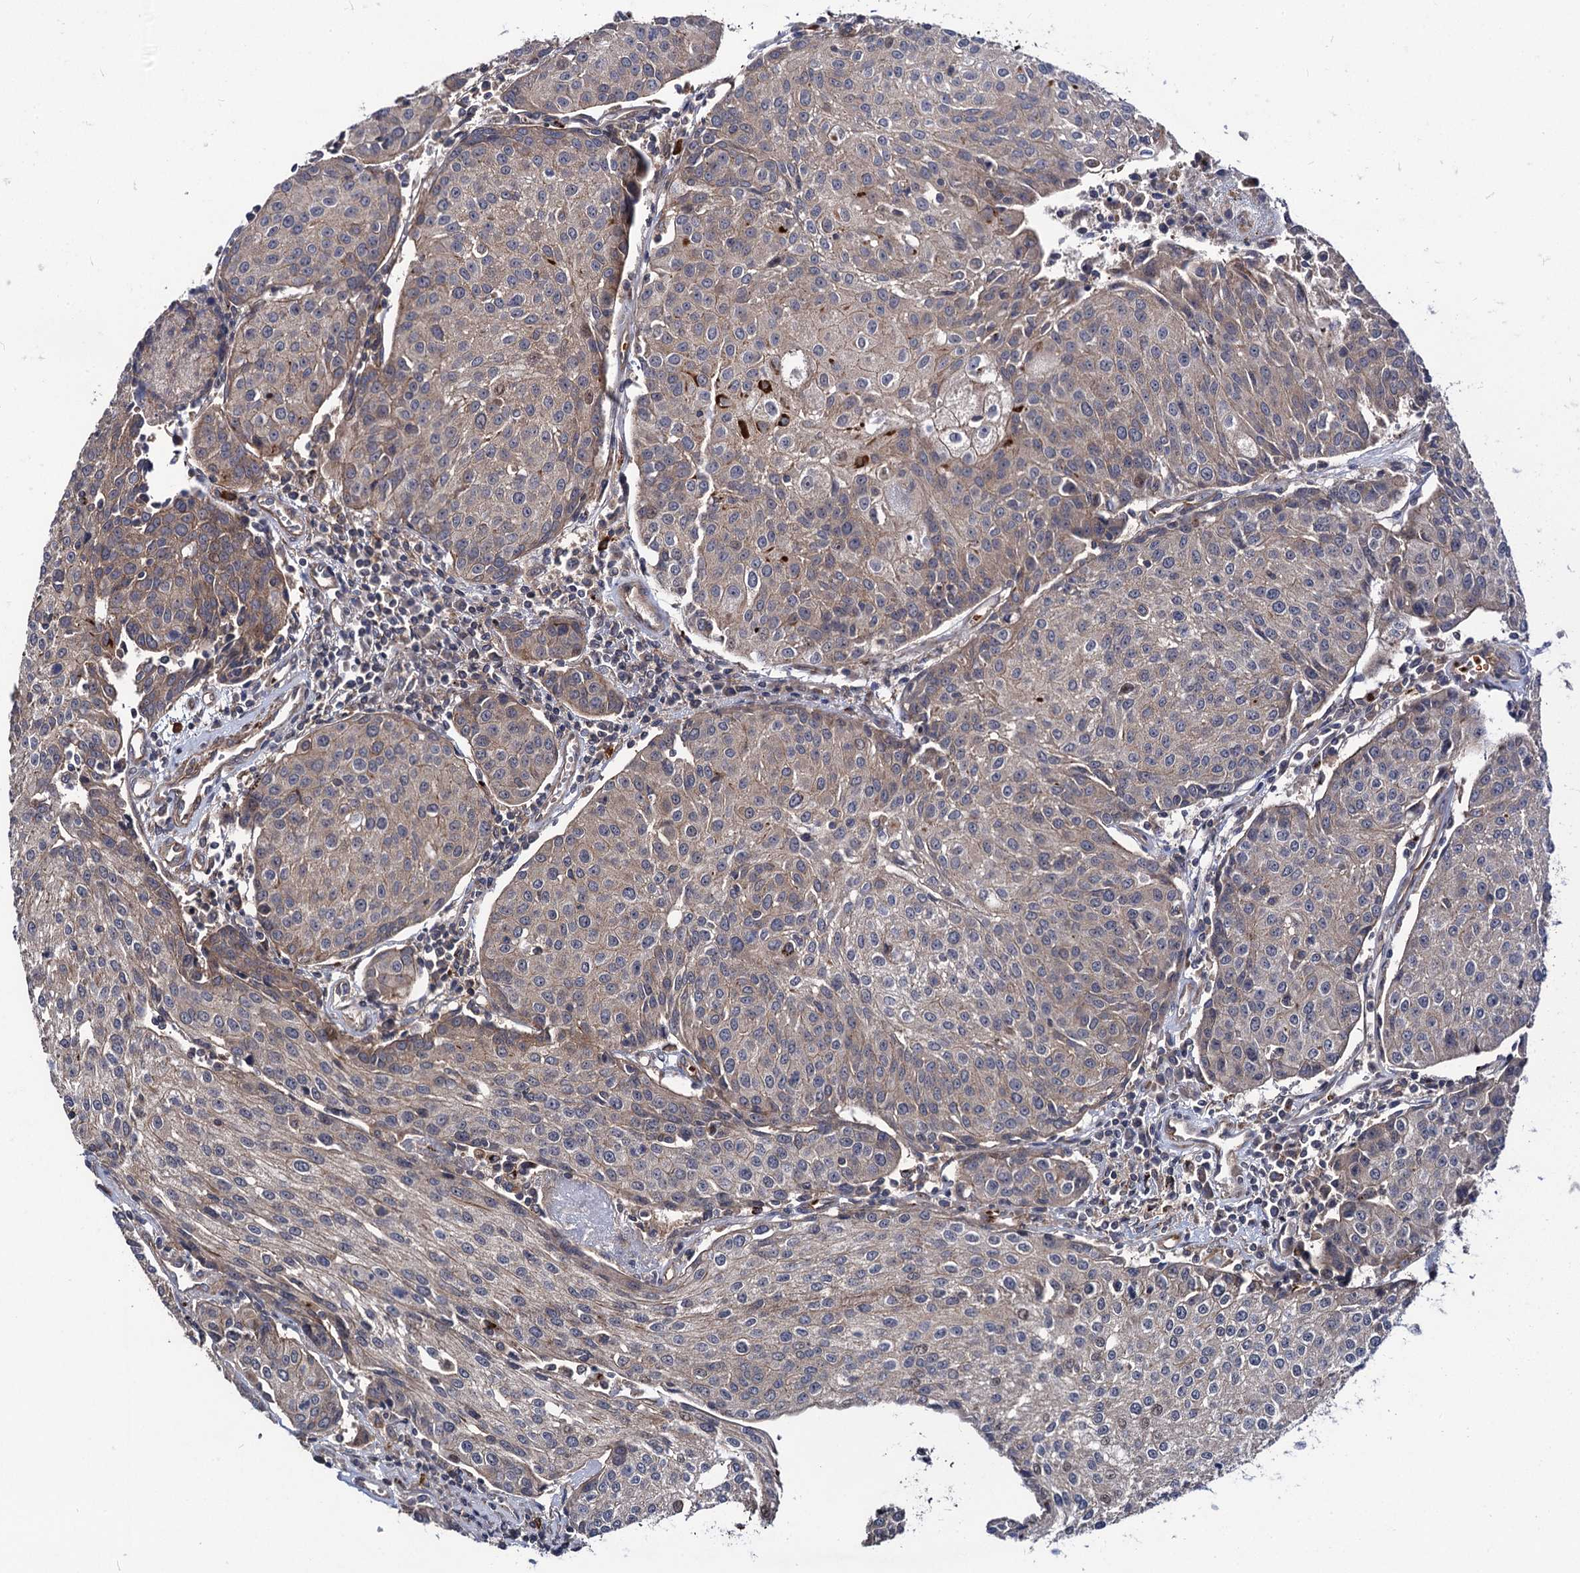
{"staining": {"intensity": "weak", "quantity": "25%-75%", "location": "cytoplasmic/membranous"}, "tissue": "urothelial cancer", "cell_type": "Tumor cells", "image_type": "cancer", "snomed": [{"axis": "morphology", "description": "Urothelial carcinoma, High grade"}, {"axis": "topography", "description": "Urinary bladder"}], "caption": "Human urothelial cancer stained with a brown dye reveals weak cytoplasmic/membranous positive positivity in about 25%-75% of tumor cells.", "gene": "KXD1", "patient": {"sex": "female", "age": 85}}